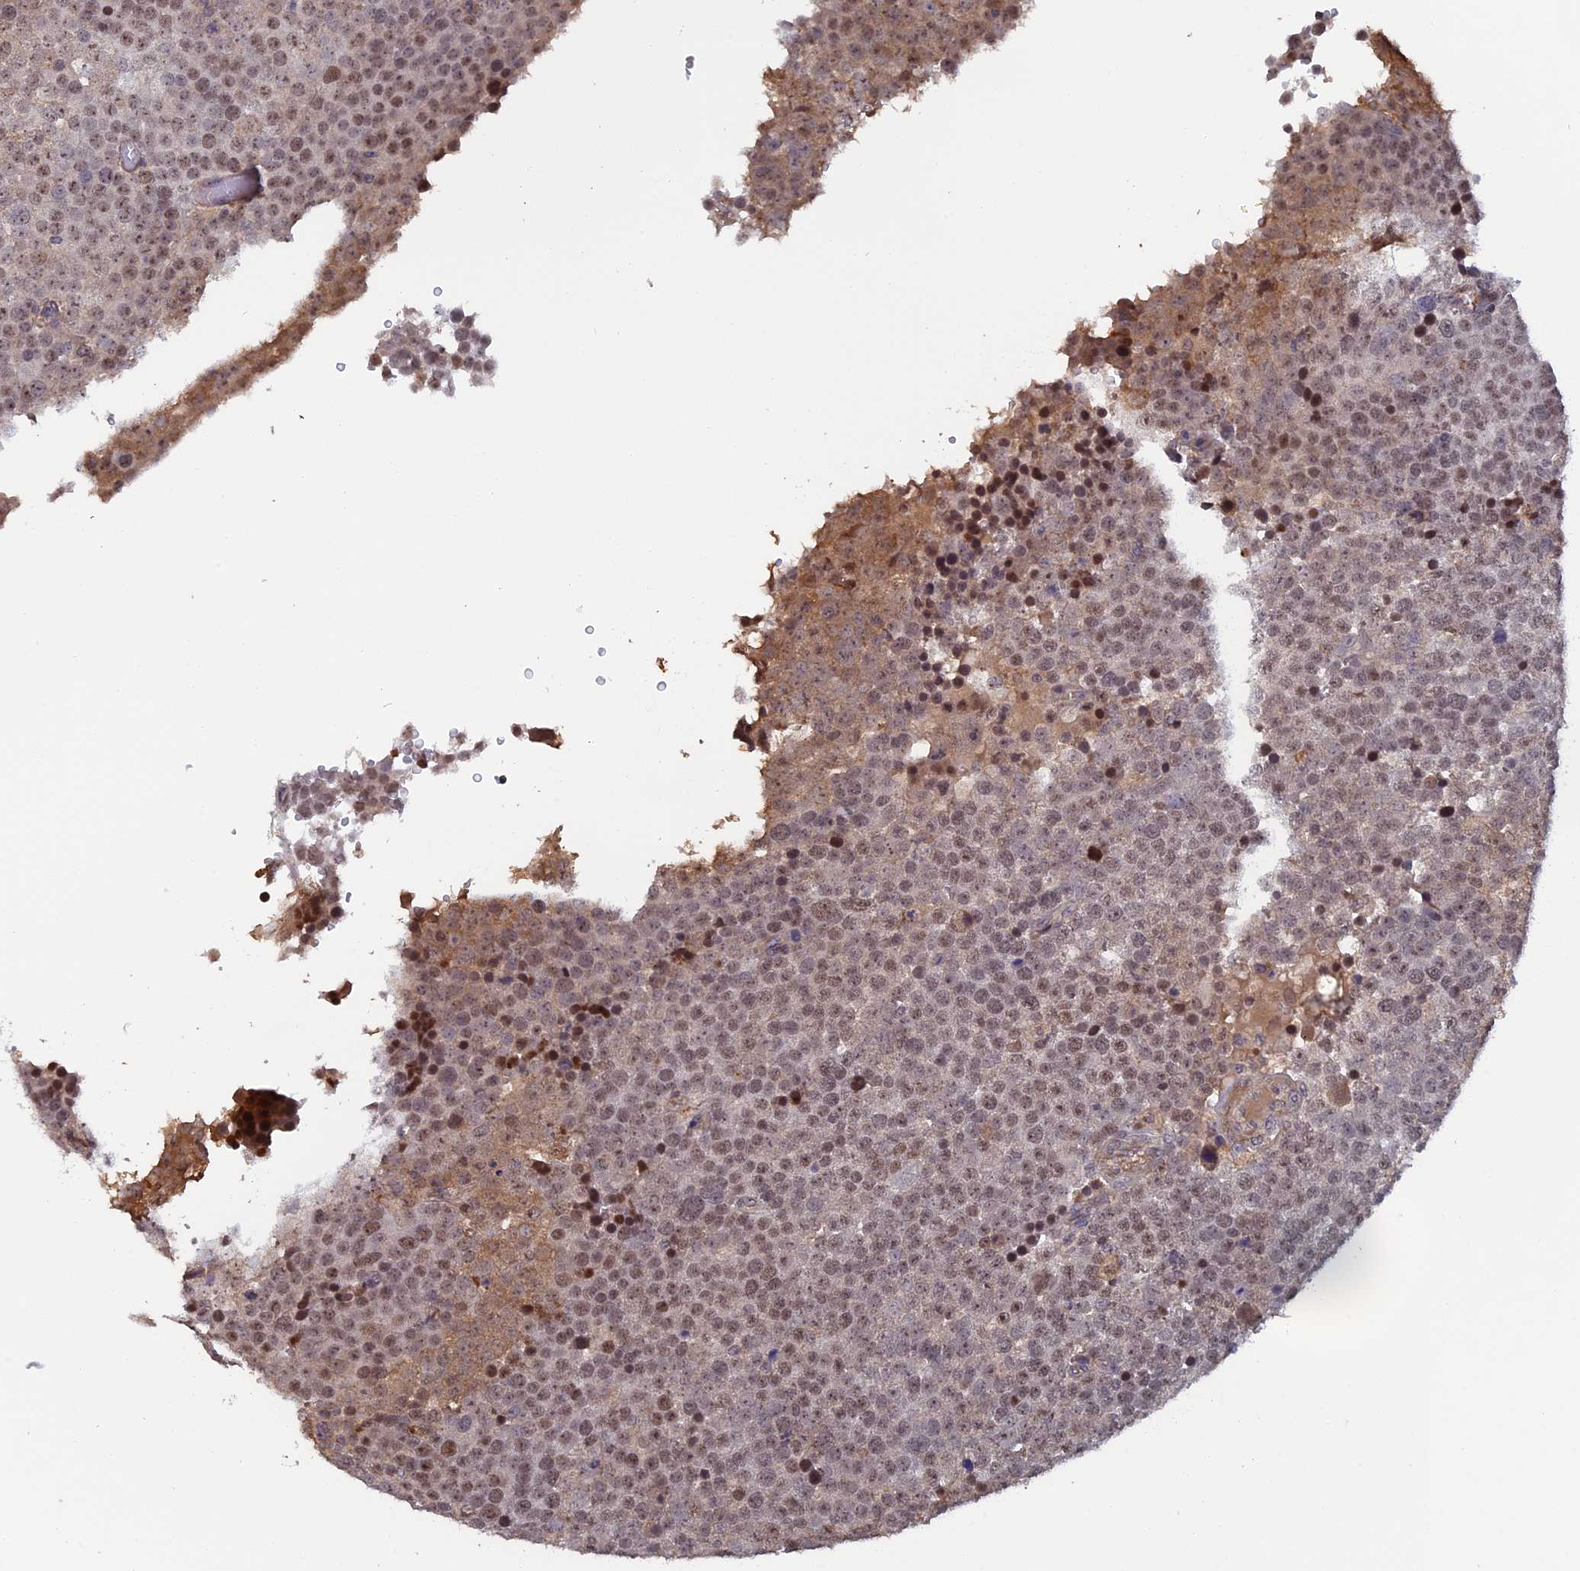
{"staining": {"intensity": "moderate", "quantity": ">75%", "location": "nuclear"}, "tissue": "testis cancer", "cell_type": "Tumor cells", "image_type": "cancer", "snomed": [{"axis": "morphology", "description": "Seminoma, NOS"}, {"axis": "topography", "description": "Testis"}], "caption": "A brown stain labels moderate nuclear positivity of a protein in testis cancer (seminoma) tumor cells.", "gene": "FAM98C", "patient": {"sex": "male", "age": 71}}